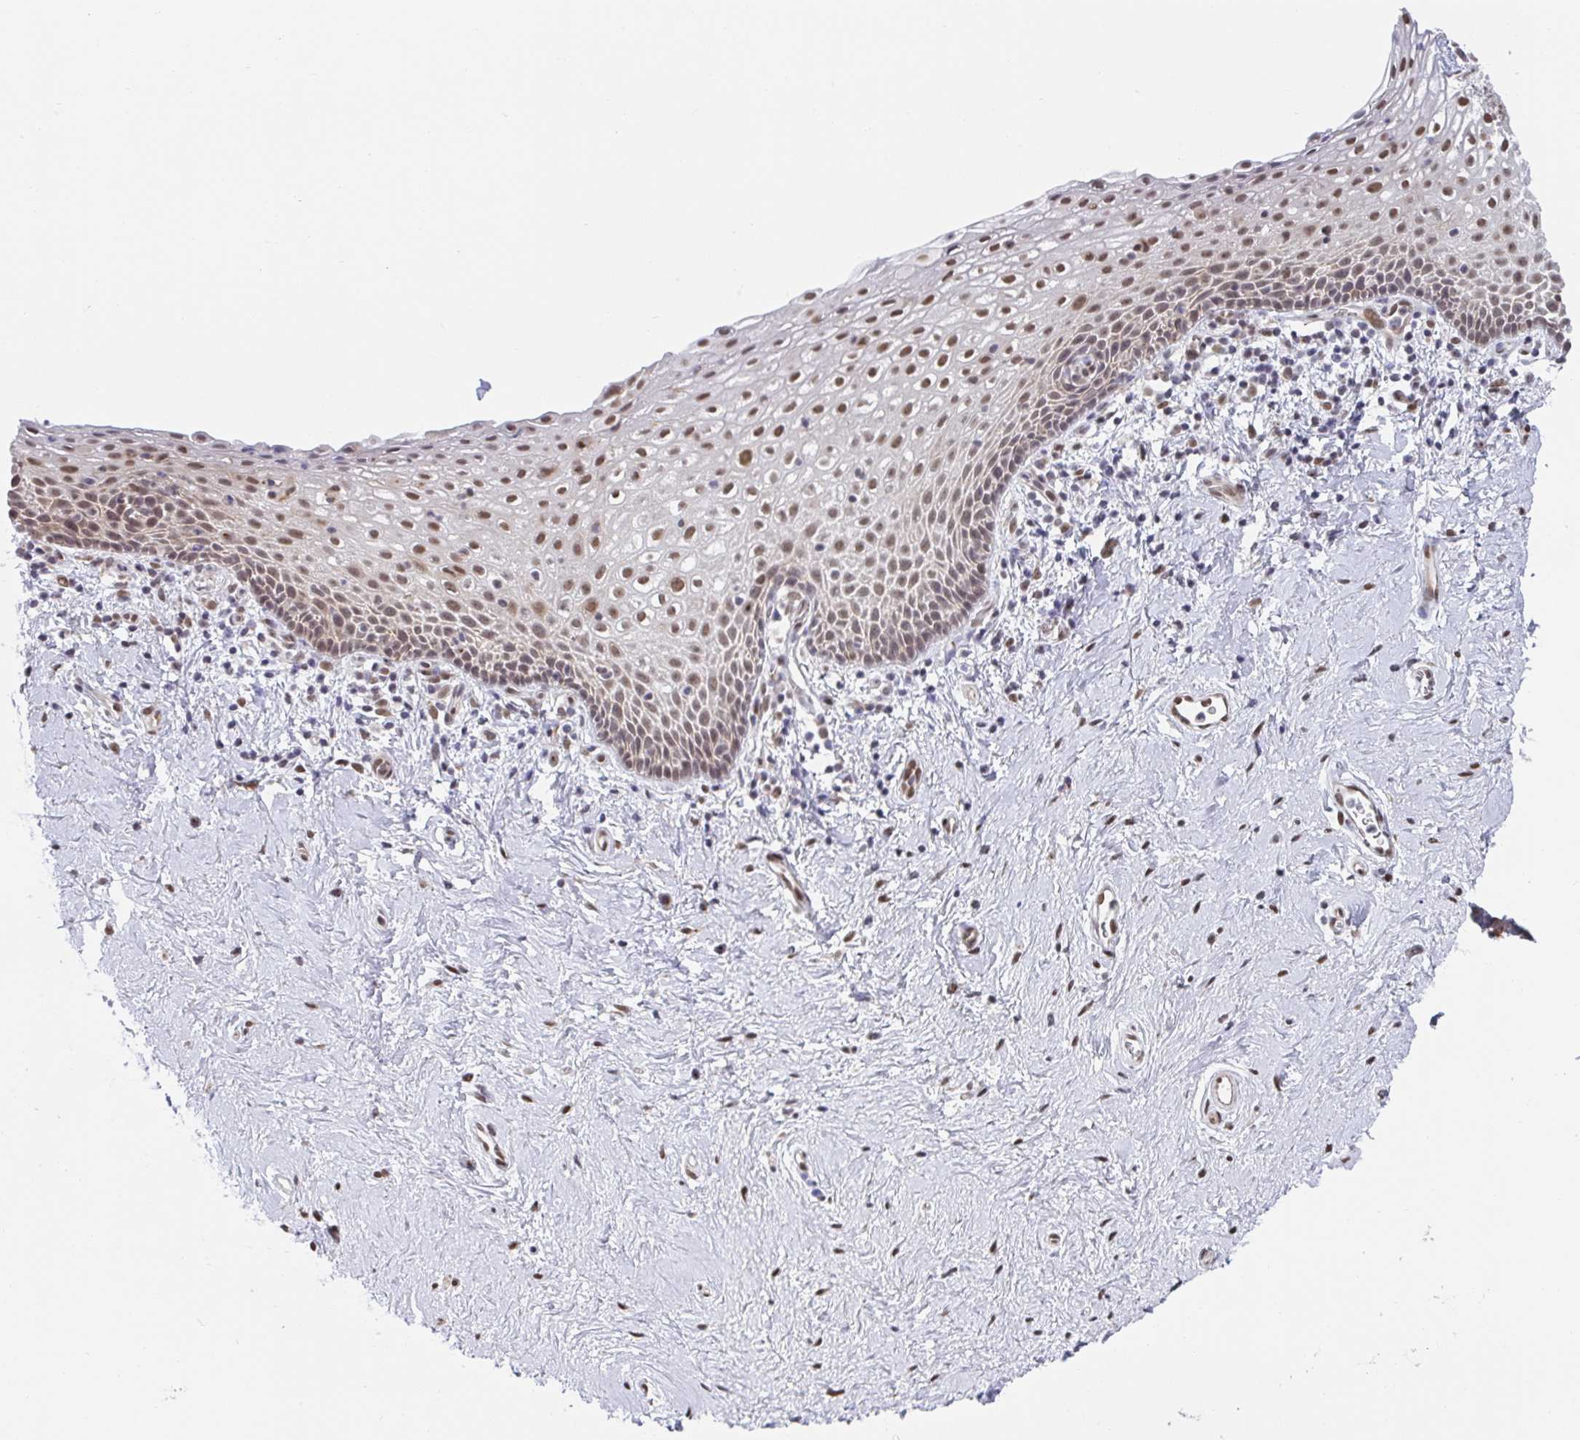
{"staining": {"intensity": "moderate", "quantity": ">75%", "location": "nuclear"}, "tissue": "vagina", "cell_type": "Squamous epithelial cells", "image_type": "normal", "snomed": [{"axis": "morphology", "description": "Normal tissue, NOS"}, {"axis": "topography", "description": "Vagina"}], "caption": "Moderate nuclear expression is identified in about >75% of squamous epithelial cells in normal vagina.", "gene": "SLC7A10", "patient": {"sex": "female", "age": 61}}